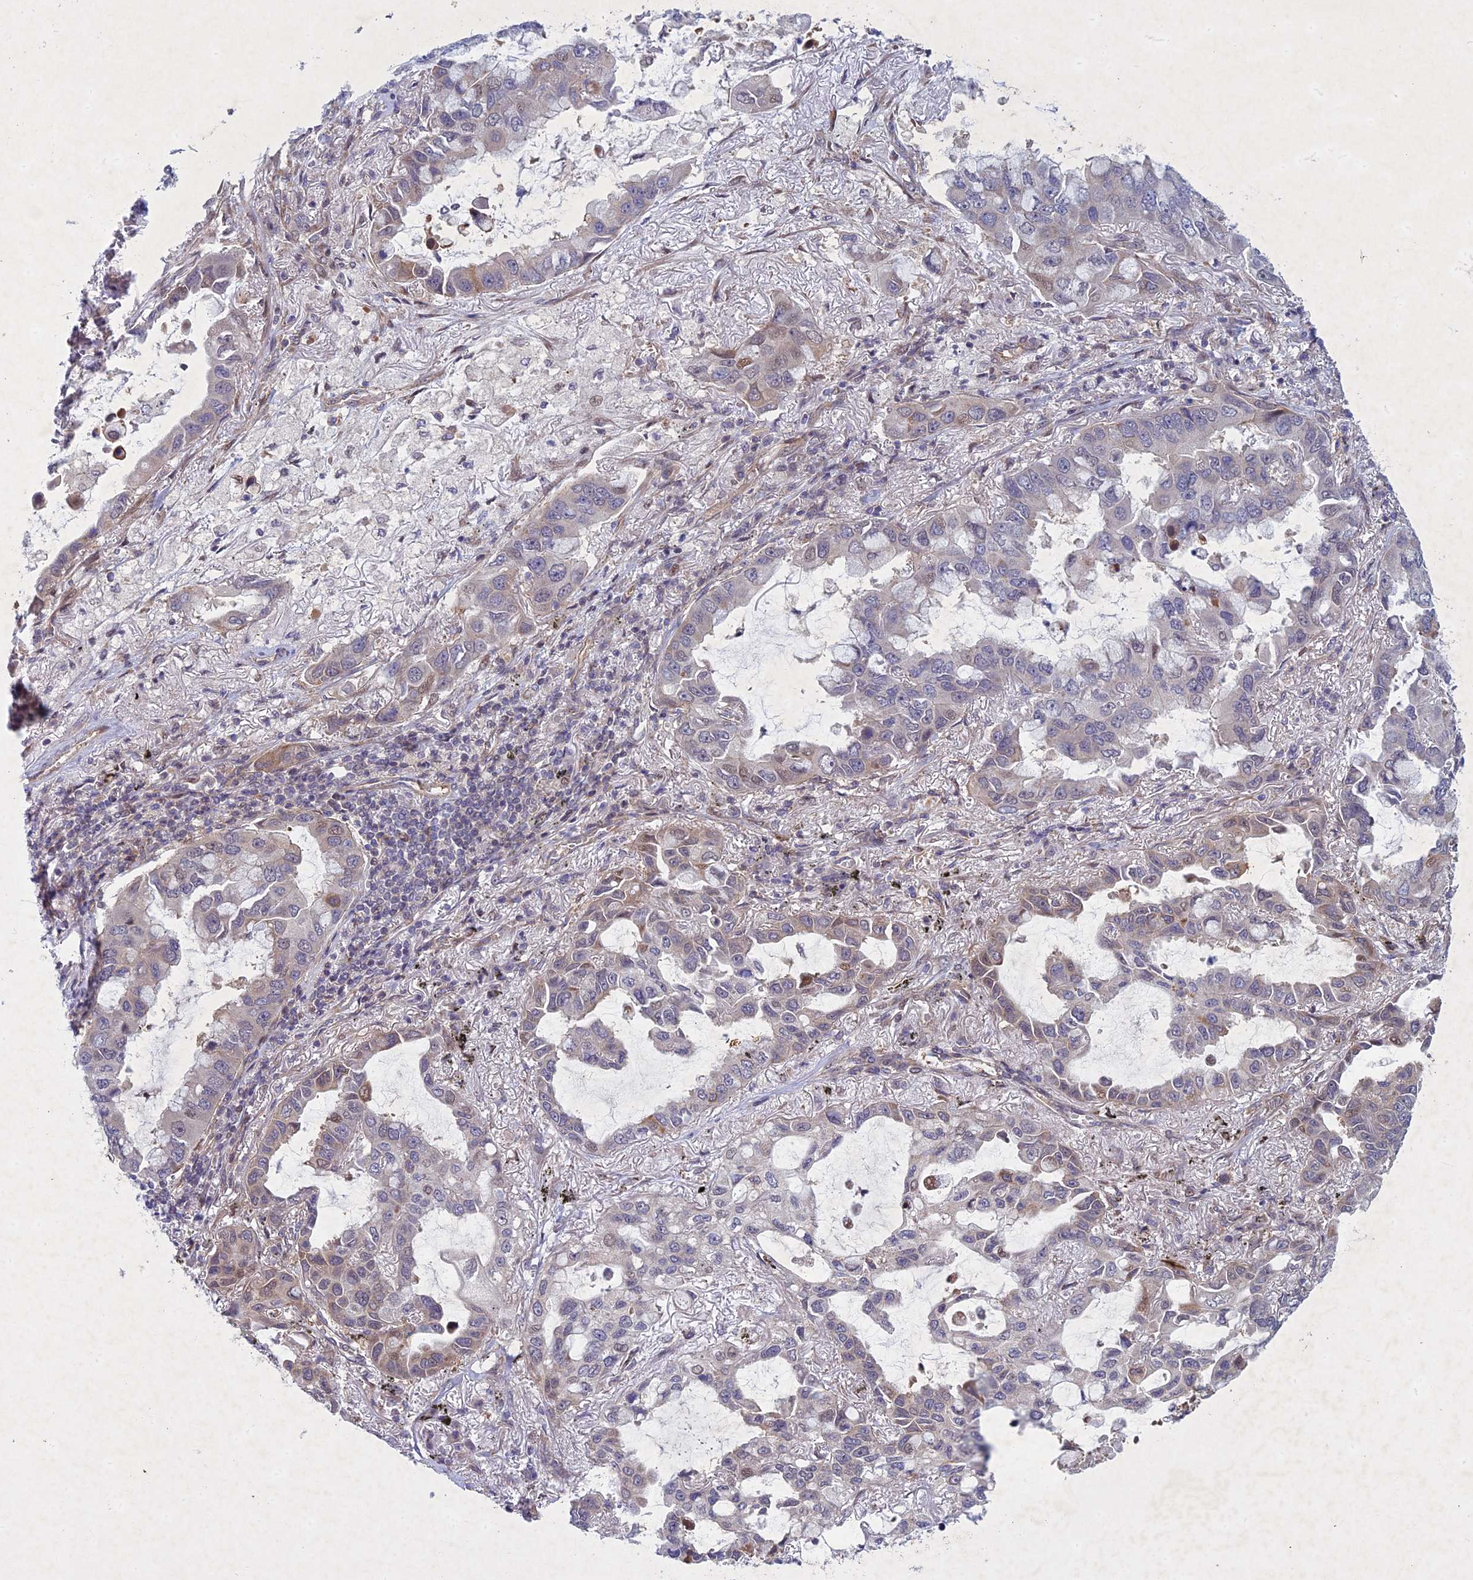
{"staining": {"intensity": "weak", "quantity": "<25%", "location": "cytoplasmic/membranous"}, "tissue": "lung cancer", "cell_type": "Tumor cells", "image_type": "cancer", "snomed": [{"axis": "morphology", "description": "Adenocarcinoma, NOS"}, {"axis": "topography", "description": "Lung"}], "caption": "Immunohistochemical staining of human lung cancer demonstrates no significant staining in tumor cells.", "gene": "PTHLH", "patient": {"sex": "male", "age": 64}}